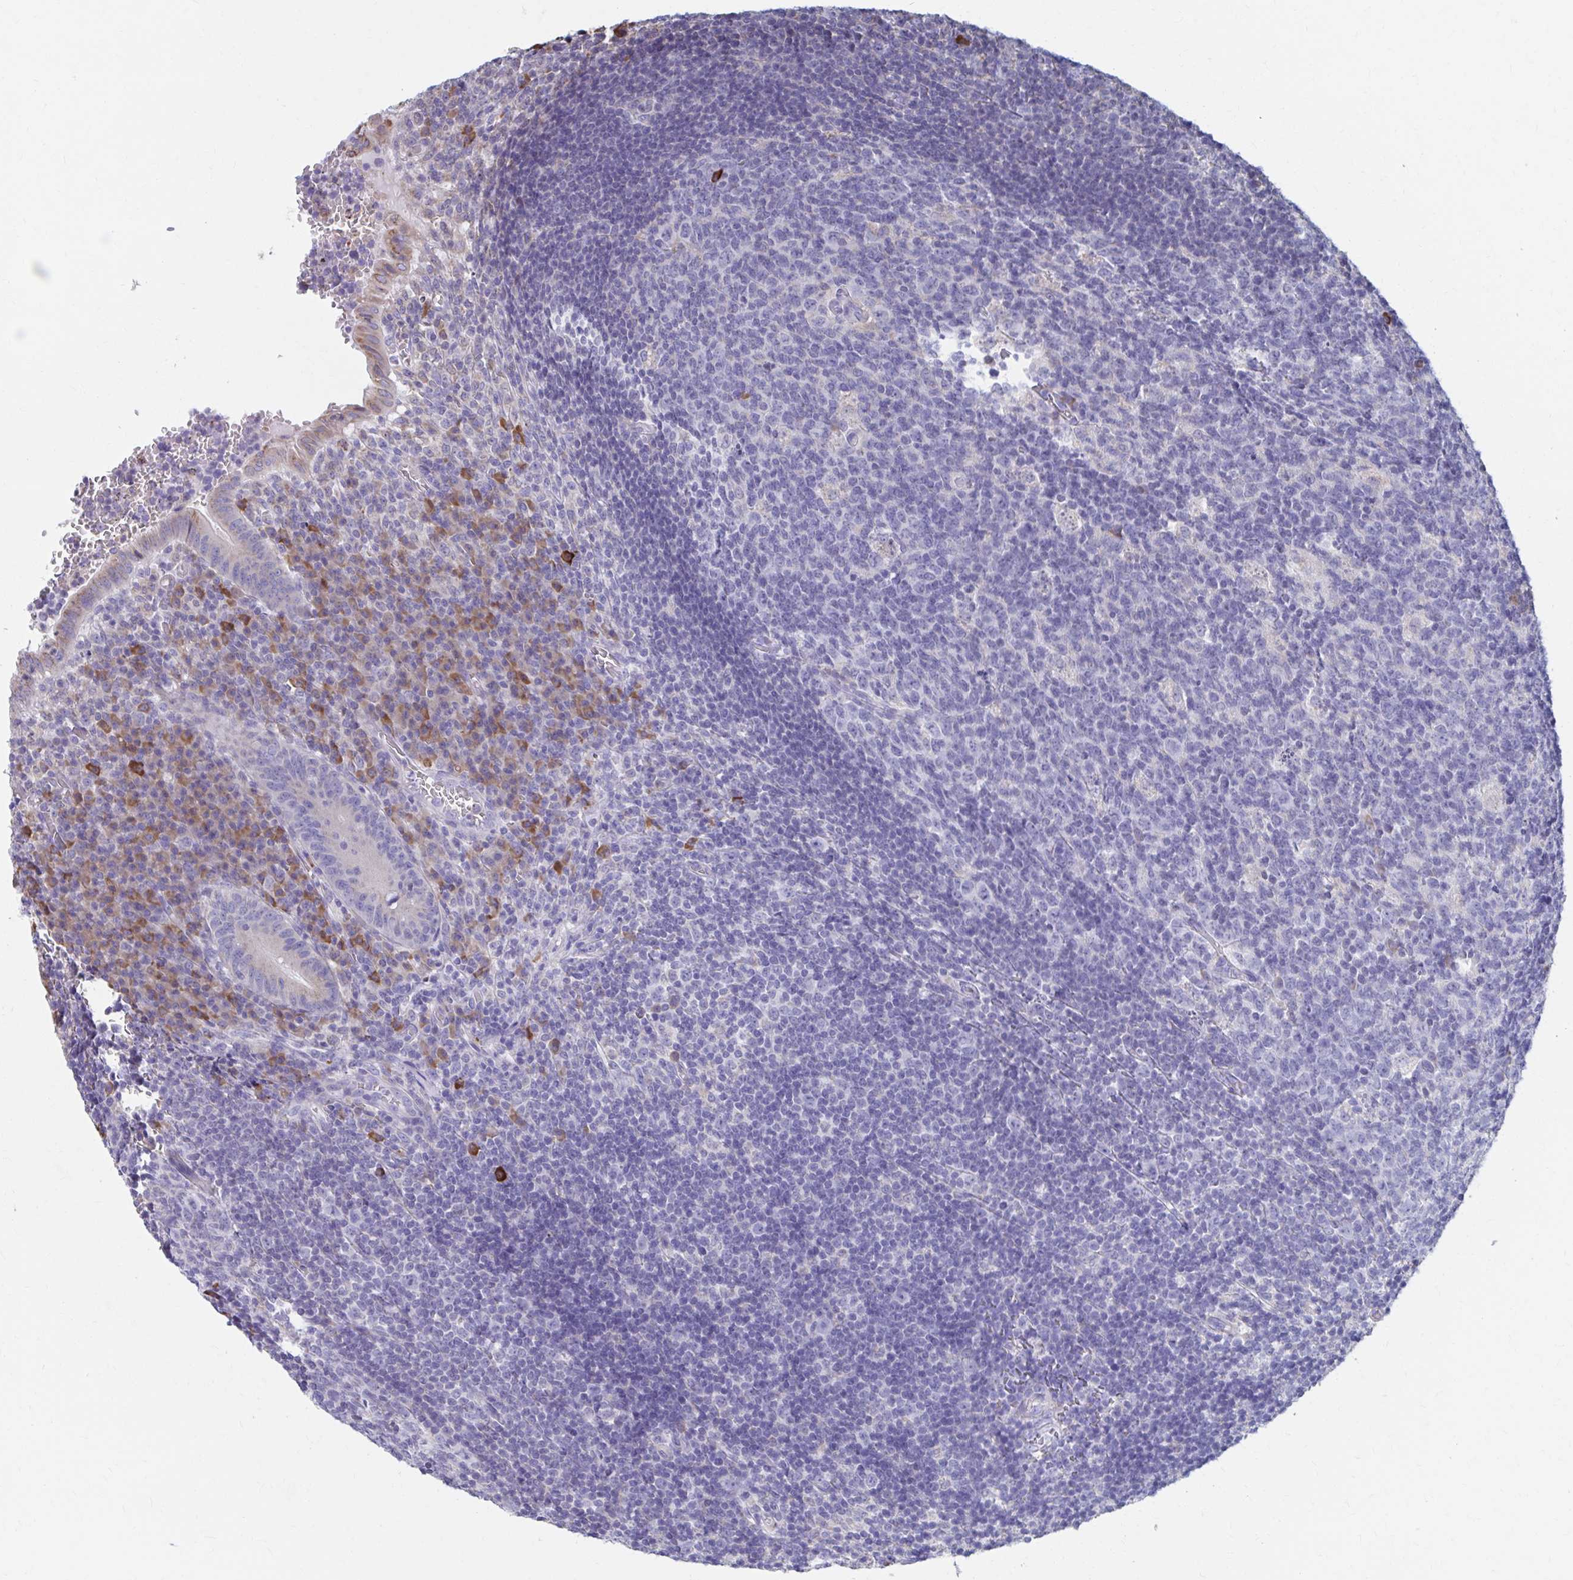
{"staining": {"intensity": "weak", "quantity": "25%-75%", "location": "cytoplasmic/membranous"}, "tissue": "appendix", "cell_type": "Glandular cells", "image_type": "normal", "snomed": [{"axis": "morphology", "description": "Normal tissue, NOS"}, {"axis": "topography", "description": "Appendix"}], "caption": "Glandular cells show weak cytoplasmic/membranous staining in about 25%-75% of cells in normal appendix.", "gene": "FKBP2", "patient": {"sex": "male", "age": 18}}